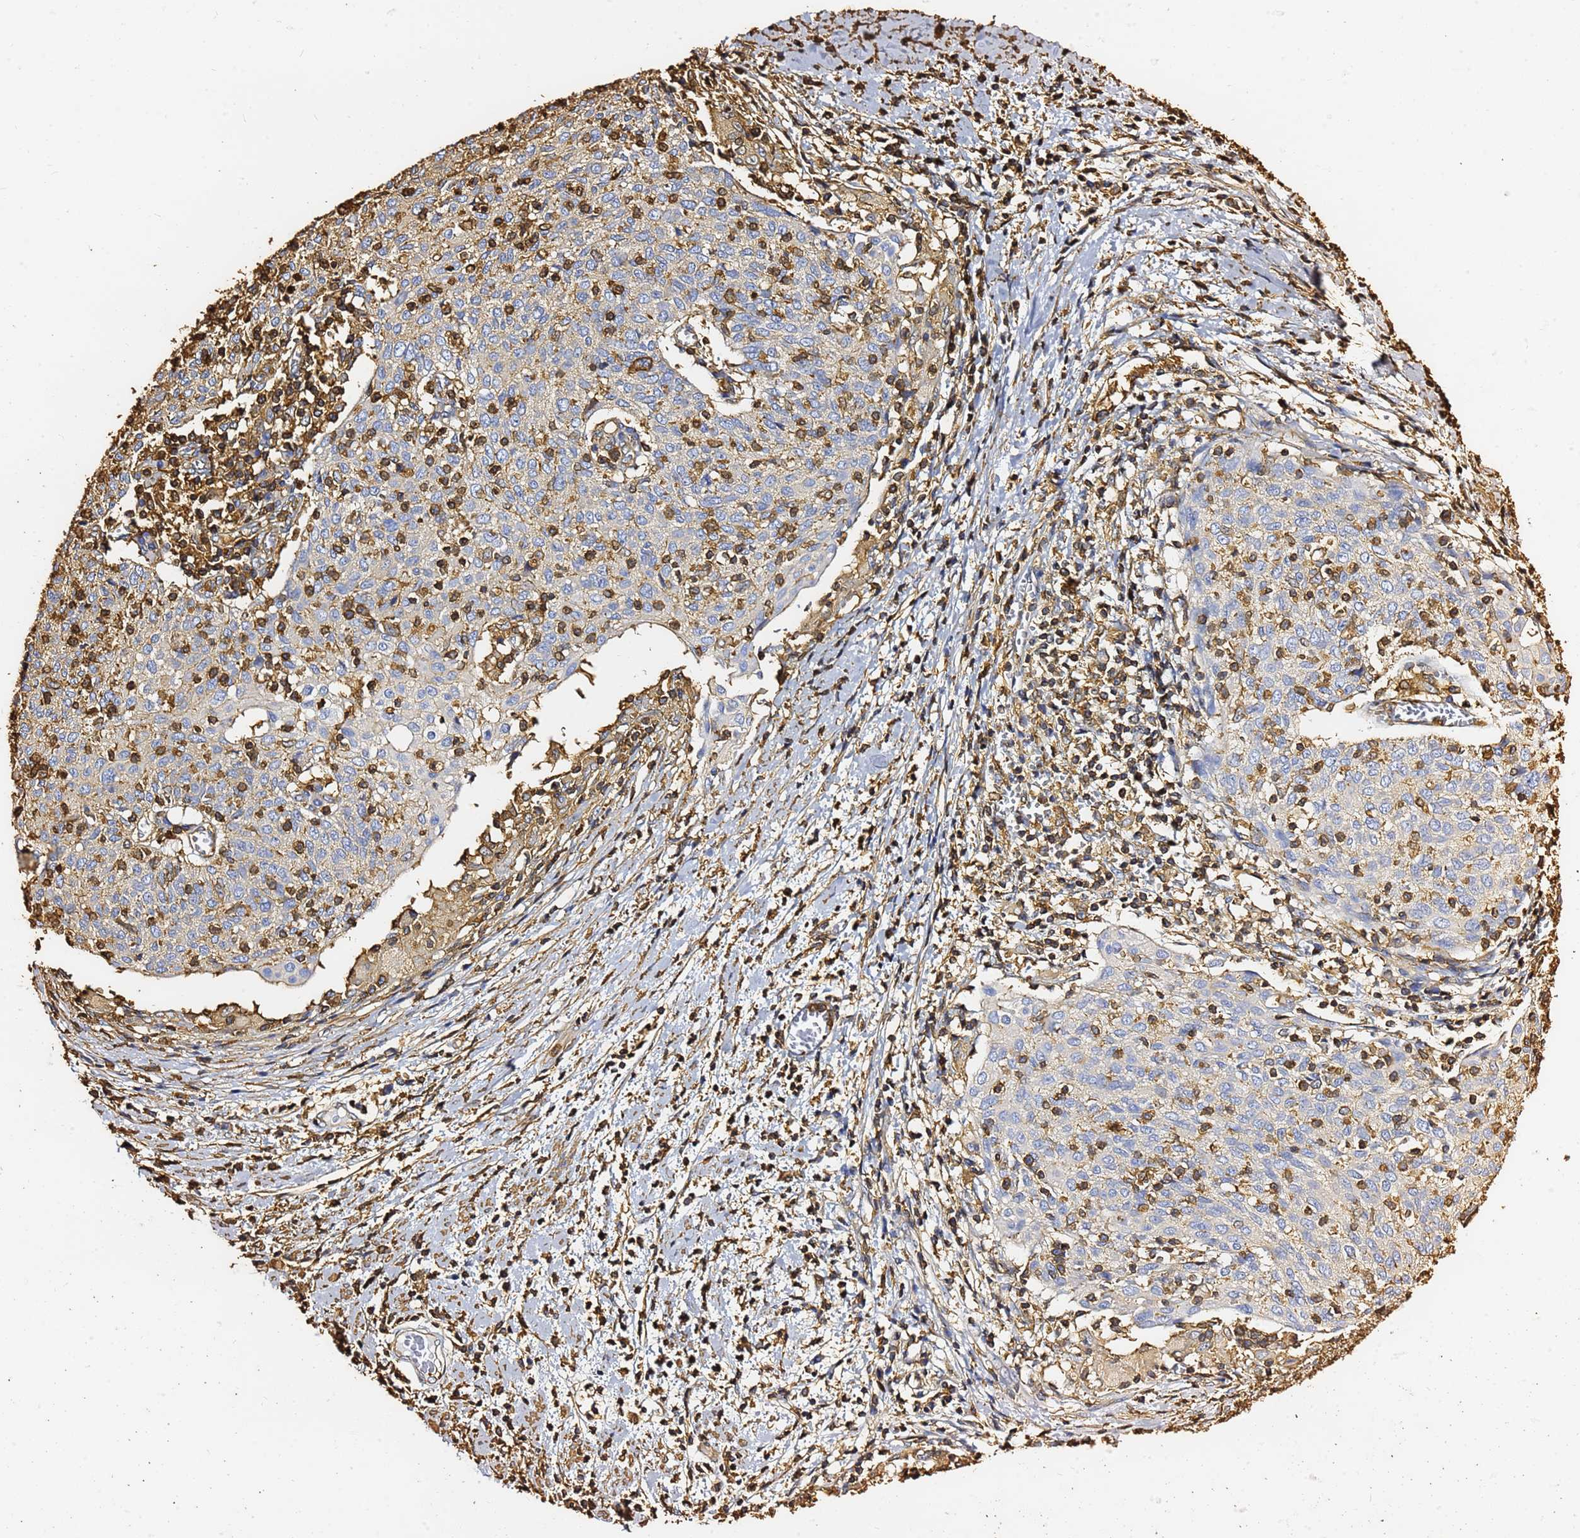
{"staining": {"intensity": "negative", "quantity": "none", "location": "none"}, "tissue": "cervical cancer", "cell_type": "Tumor cells", "image_type": "cancer", "snomed": [{"axis": "morphology", "description": "Squamous cell carcinoma, NOS"}, {"axis": "topography", "description": "Cervix"}], "caption": "This is an immunohistochemistry image of human cervical squamous cell carcinoma. There is no staining in tumor cells.", "gene": "ACTB", "patient": {"sex": "female", "age": 52}}